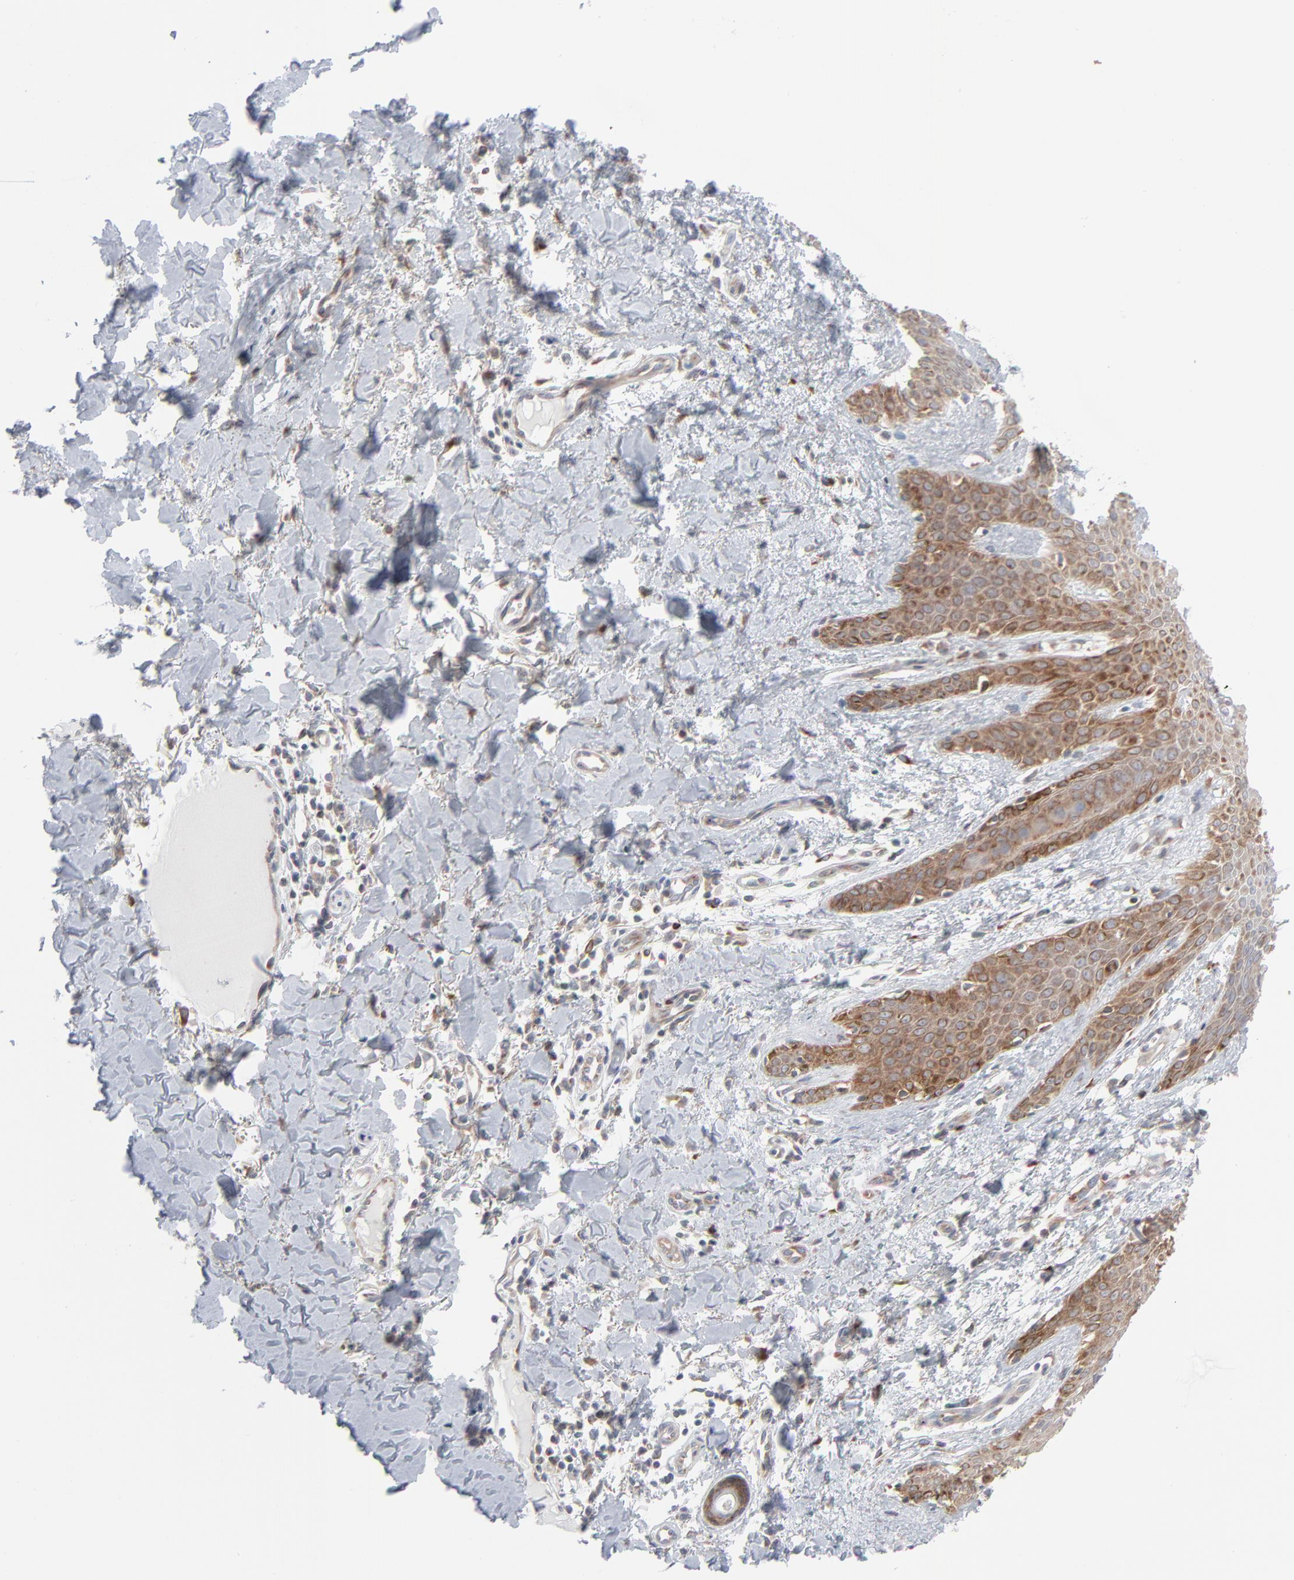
{"staining": {"intensity": "moderate", "quantity": ">75%", "location": "cytoplasmic/membranous"}, "tissue": "skin cancer", "cell_type": "Tumor cells", "image_type": "cancer", "snomed": [{"axis": "morphology", "description": "Basal cell carcinoma"}, {"axis": "topography", "description": "Skin"}], "caption": "Immunohistochemical staining of skin cancer demonstrates medium levels of moderate cytoplasmic/membranous expression in approximately >75% of tumor cells.", "gene": "KDSR", "patient": {"sex": "male", "age": 67}}